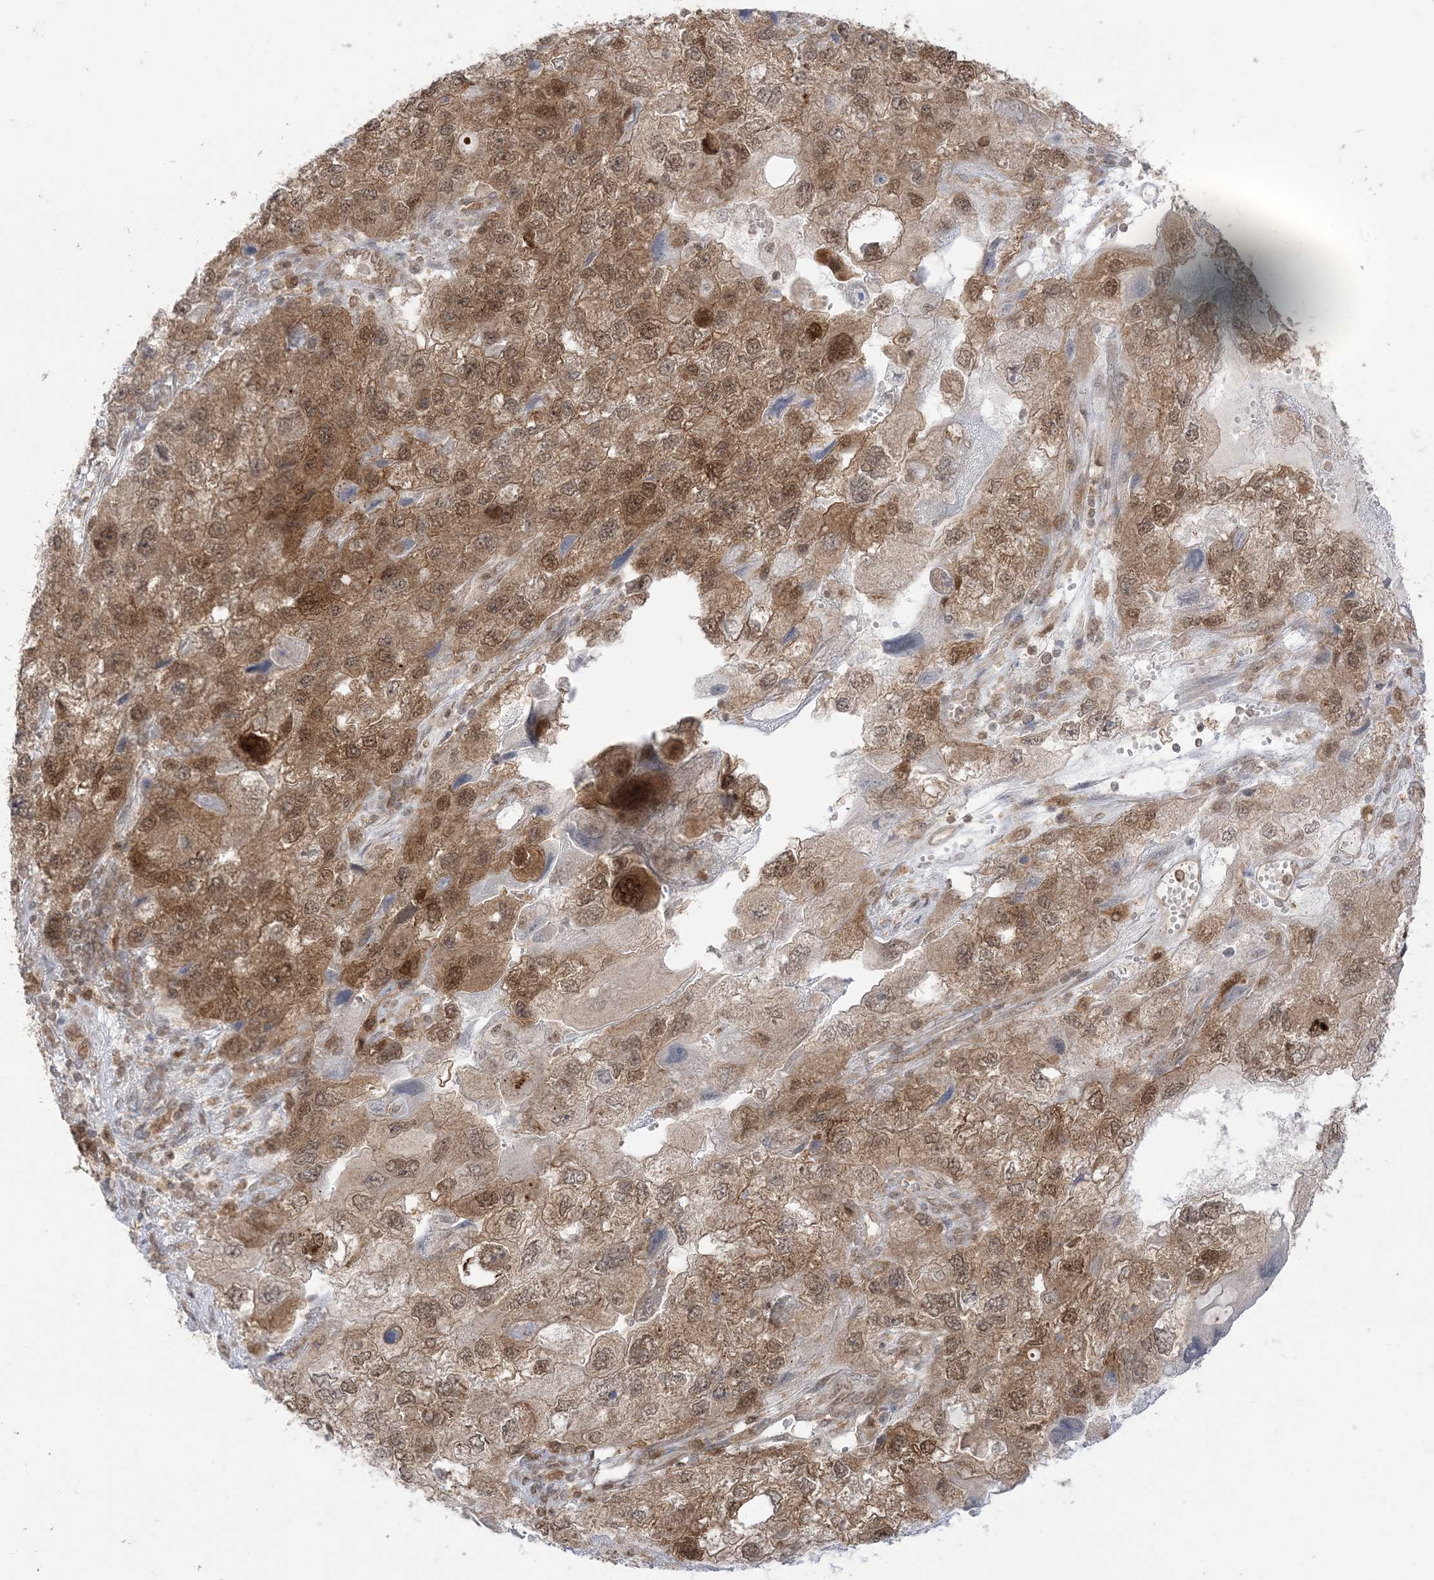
{"staining": {"intensity": "moderate", "quantity": ">75%", "location": "cytoplasmic/membranous,nuclear"}, "tissue": "endometrial cancer", "cell_type": "Tumor cells", "image_type": "cancer", "snomed": [{"axis": "morphology", "description": "Adenocarcinoma, NOS"}, {"axis": "topography", "description": "Endometrium"}], "caption": "Protein expression analysis of human endometrial cancer reveals moderate cytoplasmic/membranous and nuclear positivity in approximately >75% of tumor cells.", "gene": "PTPA", "patient": {"sex": "female", "age": 49}}